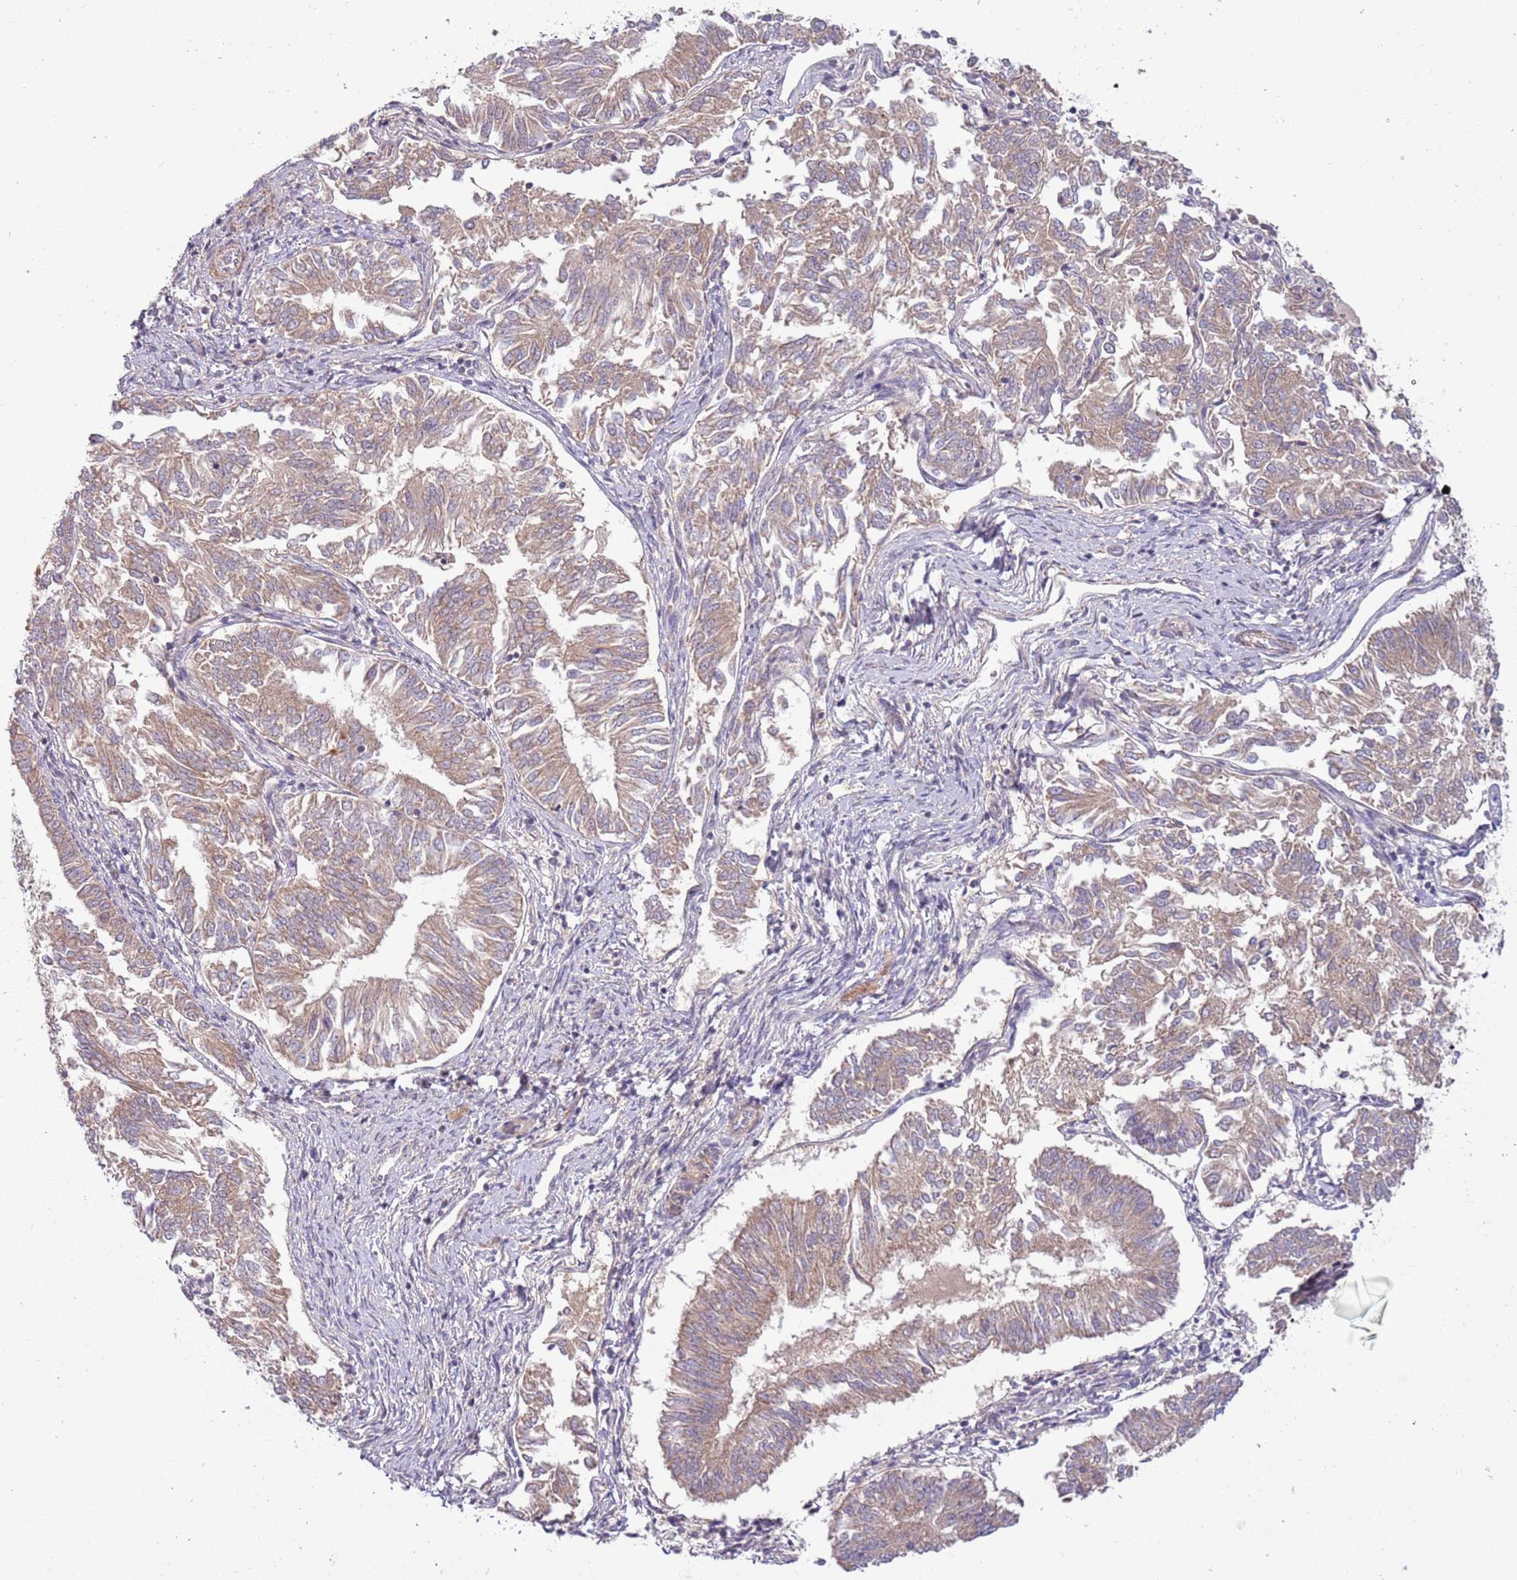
{"staining": {"intensity": "moderate", "quantity": ">75%", "location": "cytoplasmic/membranous"}, "tissue": "endometrial cancer", "cell_type": "Tumor cells", "image_type": "cancer", "snomed": [{"axis": "morphology", "description": "Adenocarcinoma, NOS"}, {"axis": "topography", "description": "Endometrium"}], "caption": "Tumor cells display medium levels of moderate cytoplasmic/membranous staining in about >75% of cells in human endometrial adenocarcinoma. The protein is stained brown, and the nuclei are stained in blue (DAB IHC with brightfield microscopy, high magnification).", "gene": "DTD2", "patient": {"sex": "female", "age": 58}}